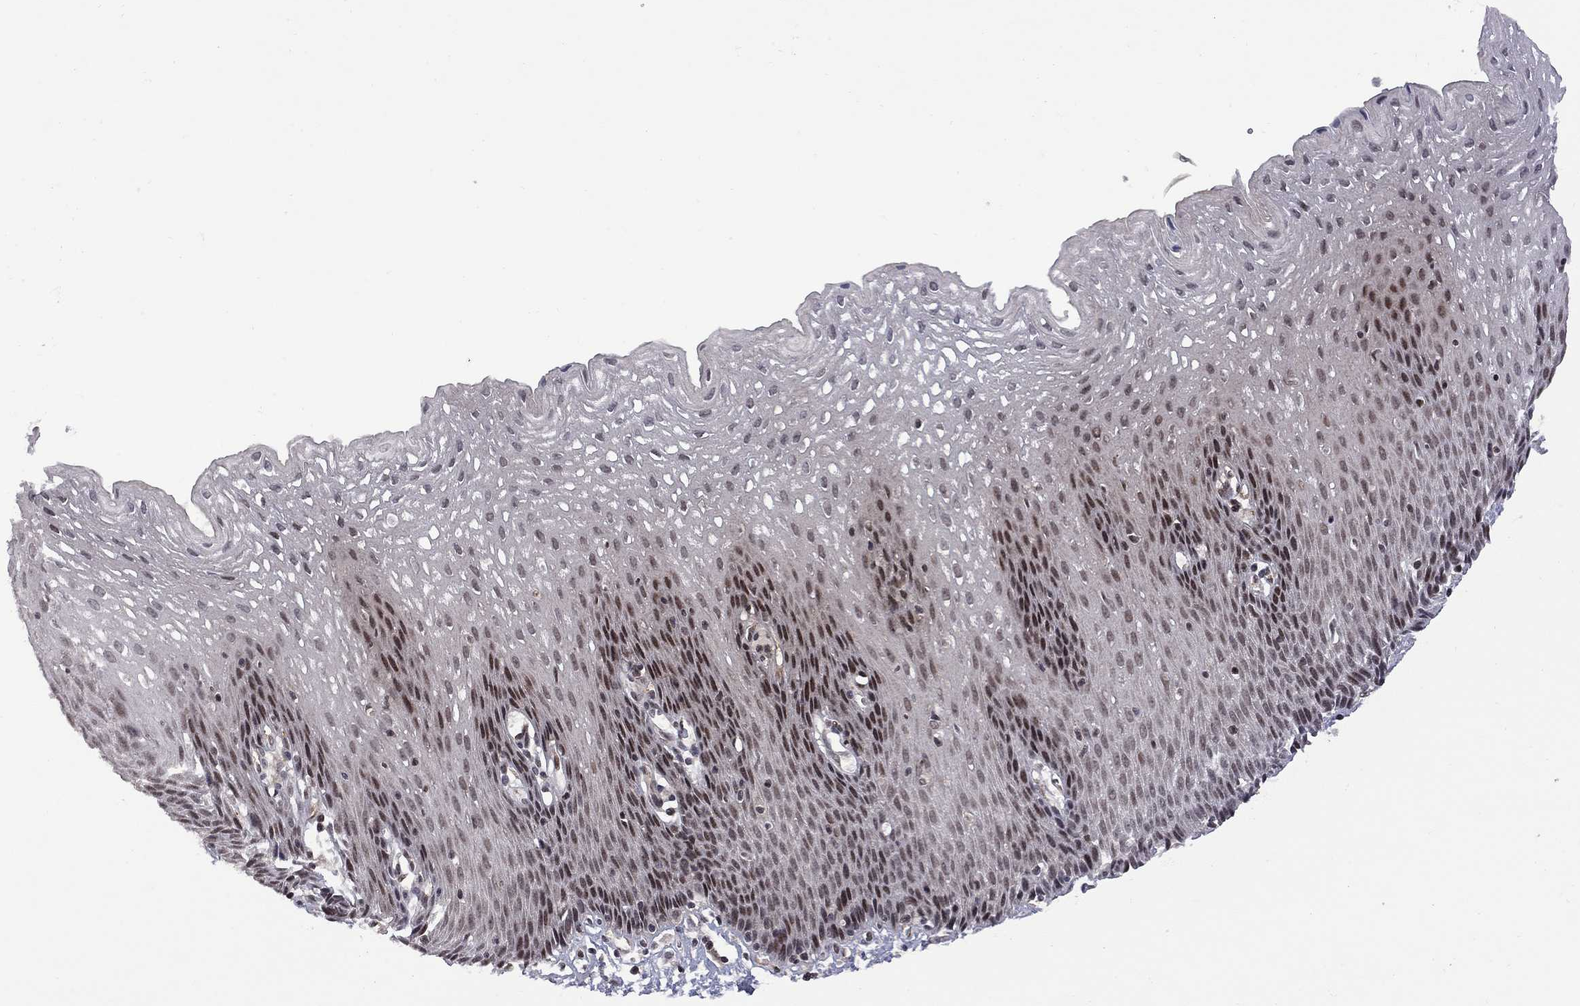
{"staining": {"intensity": "strong", "quantity": "<25%", "location": "nuclear"}, "tissue": "esophagus", "cell_type": "Squamous epithelial cells", "image_type": "normal", "snomed": [{"axis": "morphology", "description": "Normal tissue, NOS"}, {"axis": "topography", "description": "Esophagus"}], "caption": "Esophagus stained for a protein (brown) shows strong nuclear positive positivity in approximately <25% of squamous epithelial cells.", "gene": "BRF1", "patient": {"sex": "female", "age": 64}}